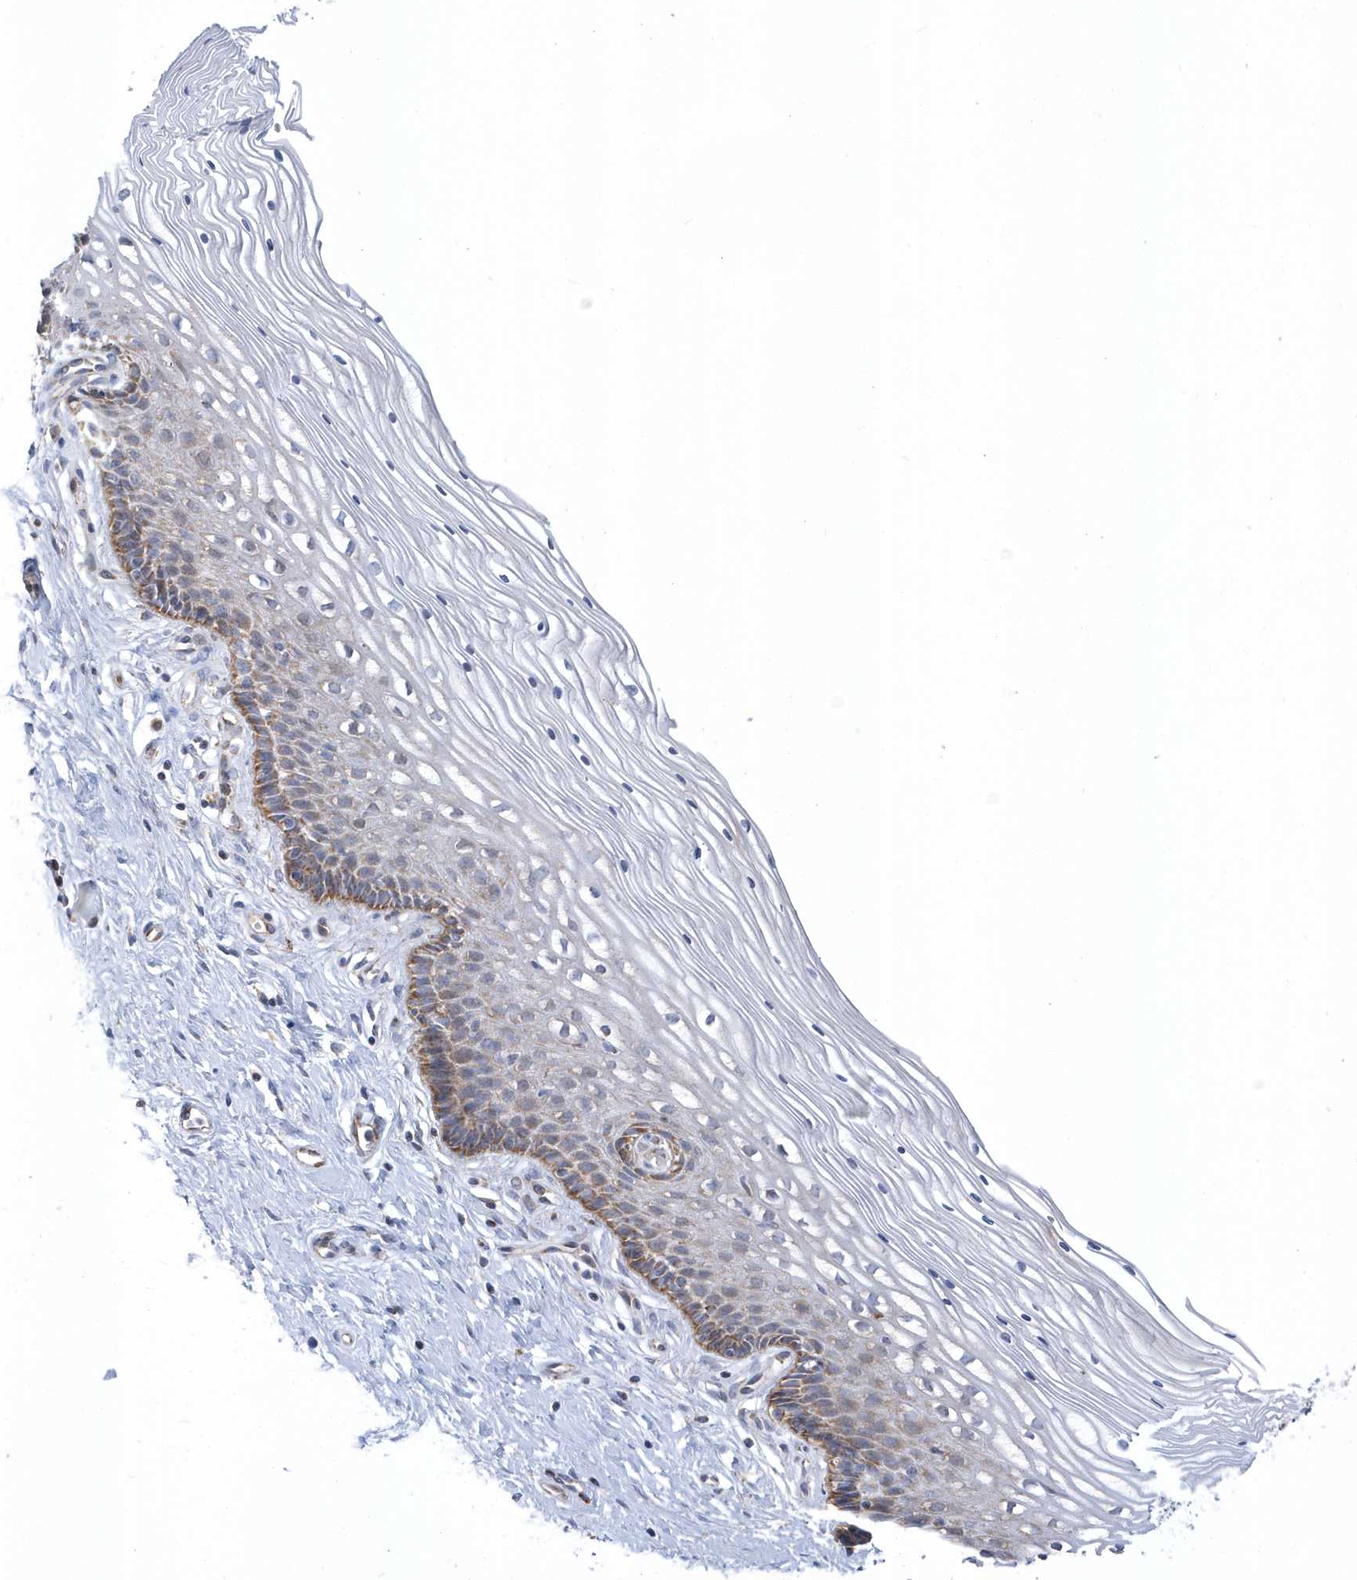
{"staining": {"intensity": "weak", "quantity": "25%-75%", "location": "cytoplasmic/membranous"}, "tissue": "cervix", "cell_type": "Glandular cells", "image_type": "normal", "snomed": [{"axis": "morphology", "description": "Normal tissue, NOS"}, {"axis": "topography", "description": "Cervix"}], "caption": "Immunohistochemistry (DAB) staining of benign cervix reveals weak cytoplasmic/membranous protein expression in about 25%-75% of glandular cells.", "gene": "VWA5B2", "patient": {"sex": "female", "age": 33}}